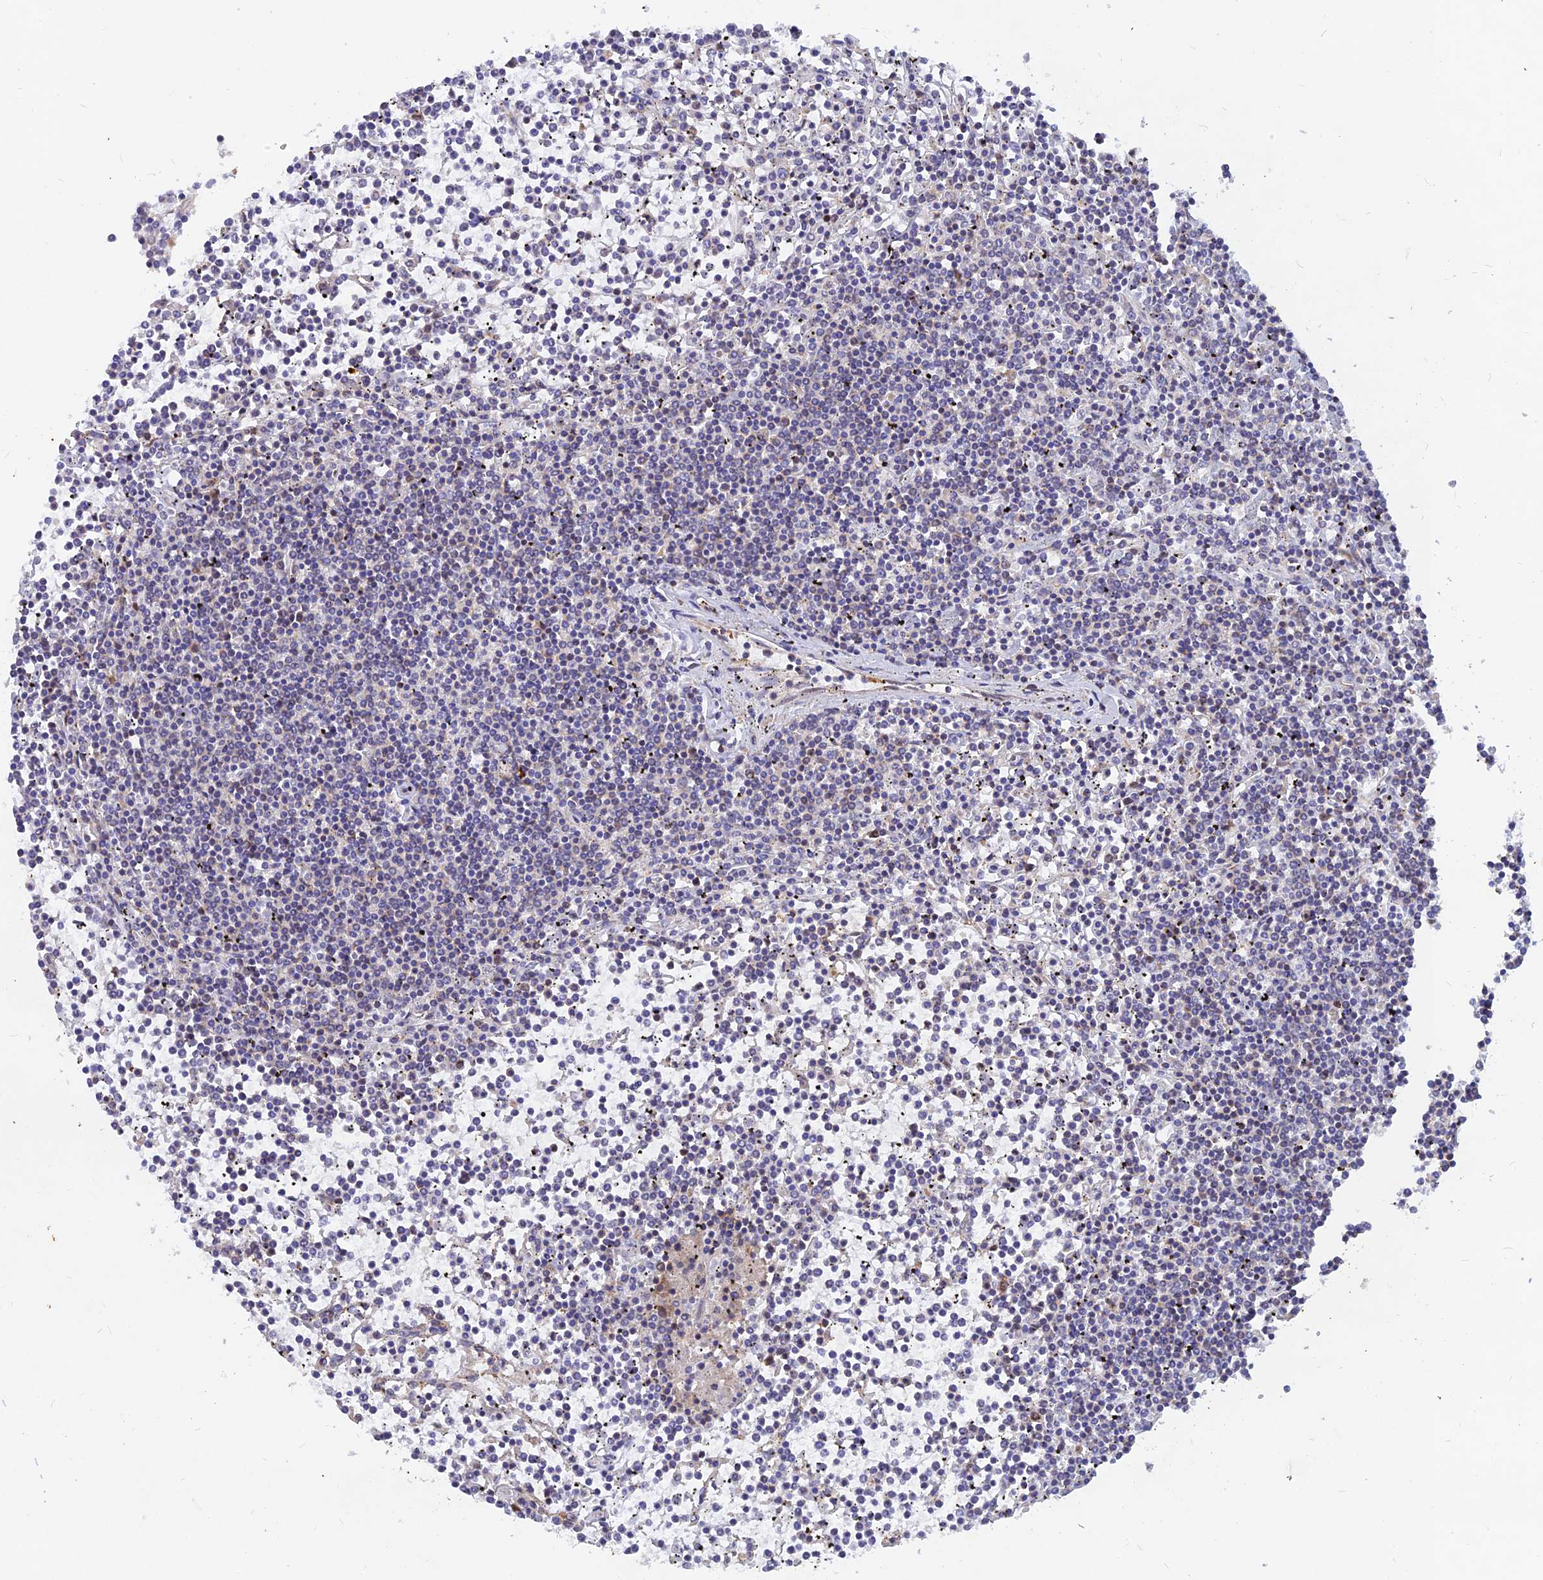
{"staining": {"intensity": "negative", "quantity": "none", "location": "none"}, "tissue": "lymphoma", "cell_type": "Tumor cells", "image_type": "cancer", "snomed": [{"axis": "morphology", "description": "Malignant lymphoma, non-Hodgkin's type, Low grade"}, {"axis": "topography", "description": "Spleen"}], "caption": "IHC micrograph of neoplastic tissue: malignant lymphoma, non-Hodgkin's type (low-grade) stained with DAB demonstrates no significant protein positivity in tumor cells.", "gene": "DNAJC16", "patient": {"sex": "female", "age": 19}}